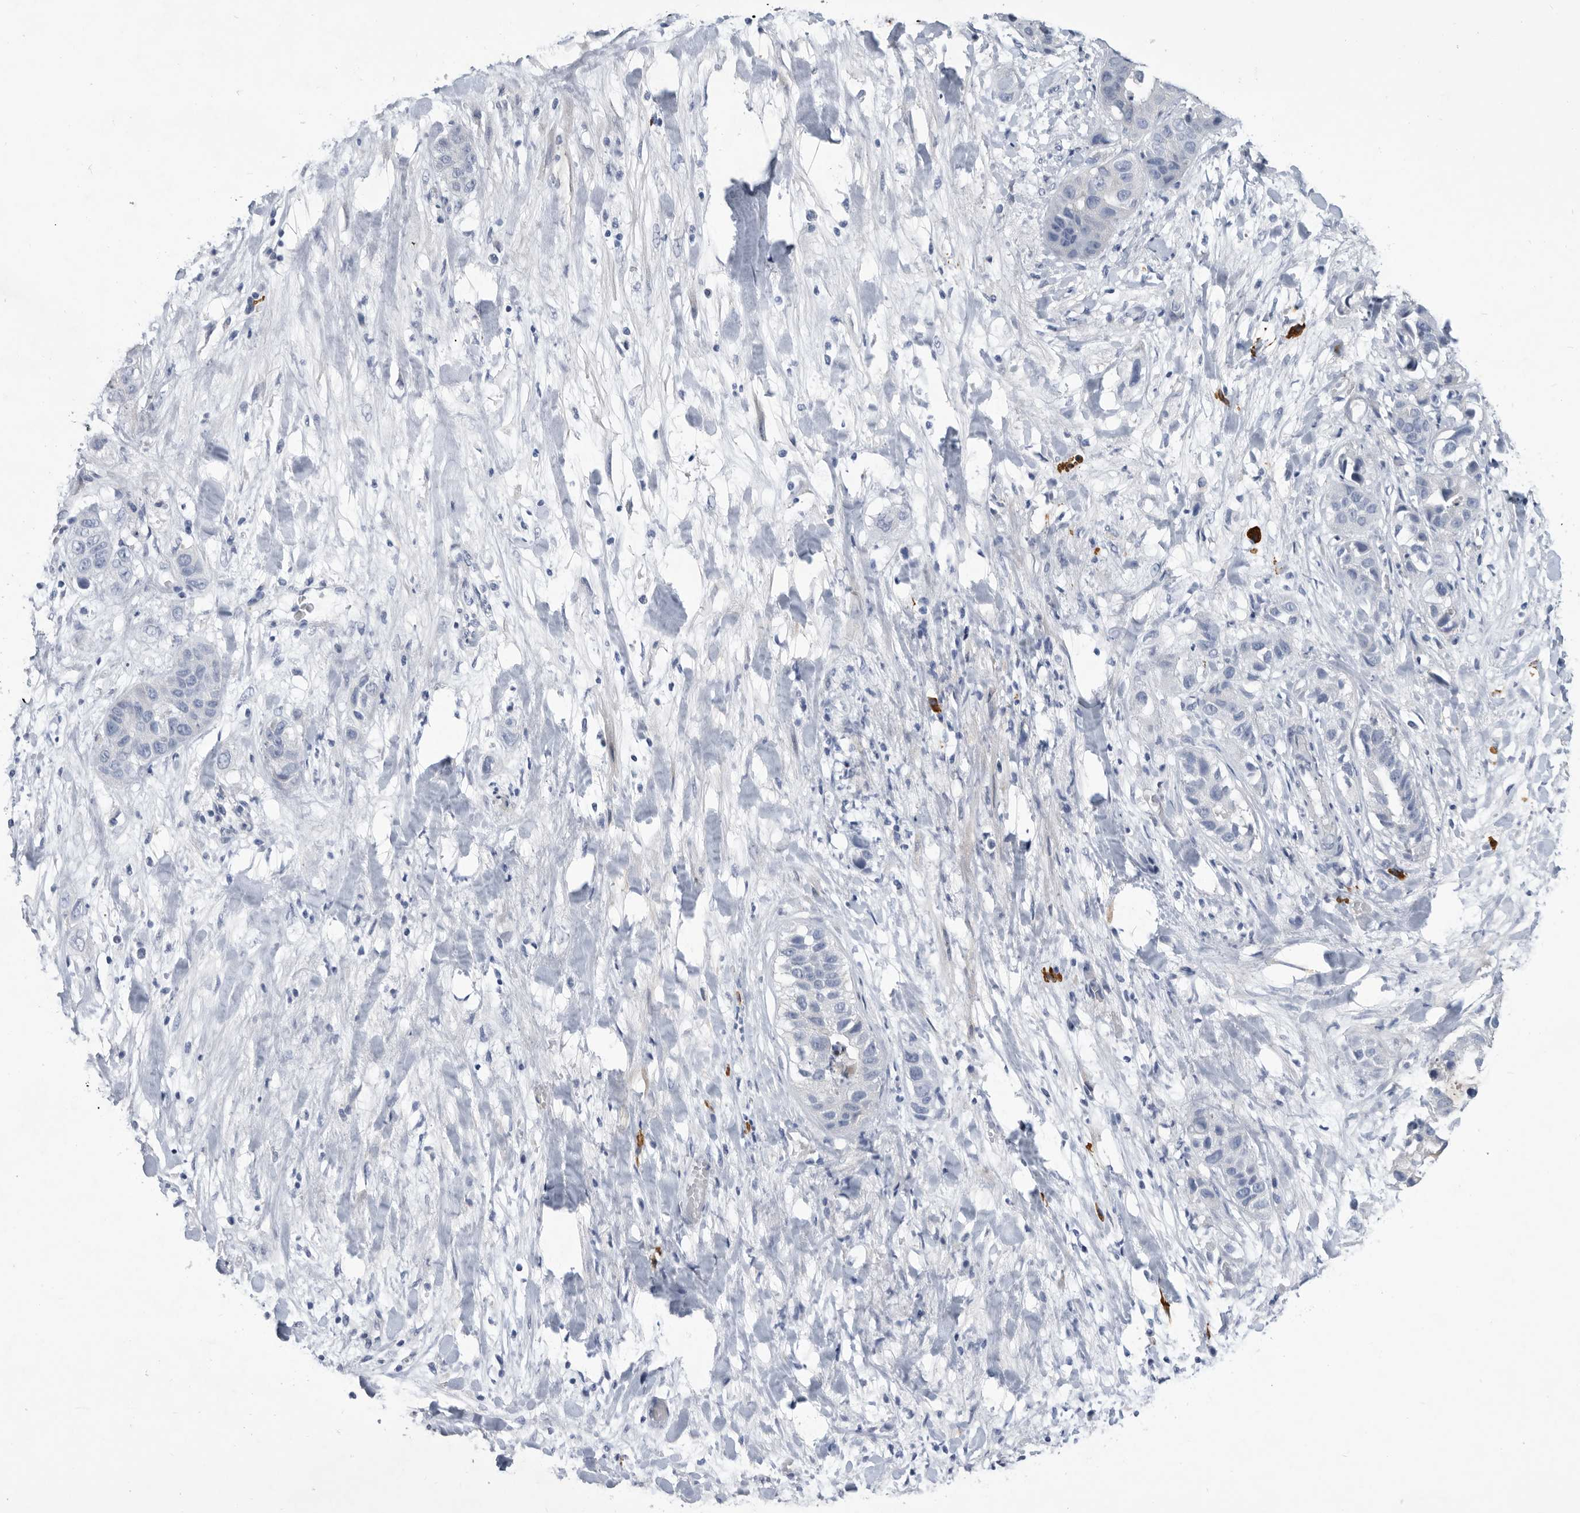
{"staining": {"intensity": "negative", "quantity": "none", "location": "none"}, "tissue": "liver cancer", "cell_type": "Tumor cells", "image_type": "cancer", "snomed": [{"axis": "morphology", "description": "Cholangiocarcinoma"}, {"axis": "topography", "description": "Liver"}], "caption": "This is a histopathology image of immunohistochemistry staining of liver cholangiocarcinoma, which shows no staining in tumor cells. The staining was performed using DAB (3,3'-diaminobenzidine) to visualize the protein expression in brown, while the nuclei were stained in blue with hematoxylin (Magnification: 20x).", "gene": "BTBD6", "patient": {"sex": "female", "age": 52}}